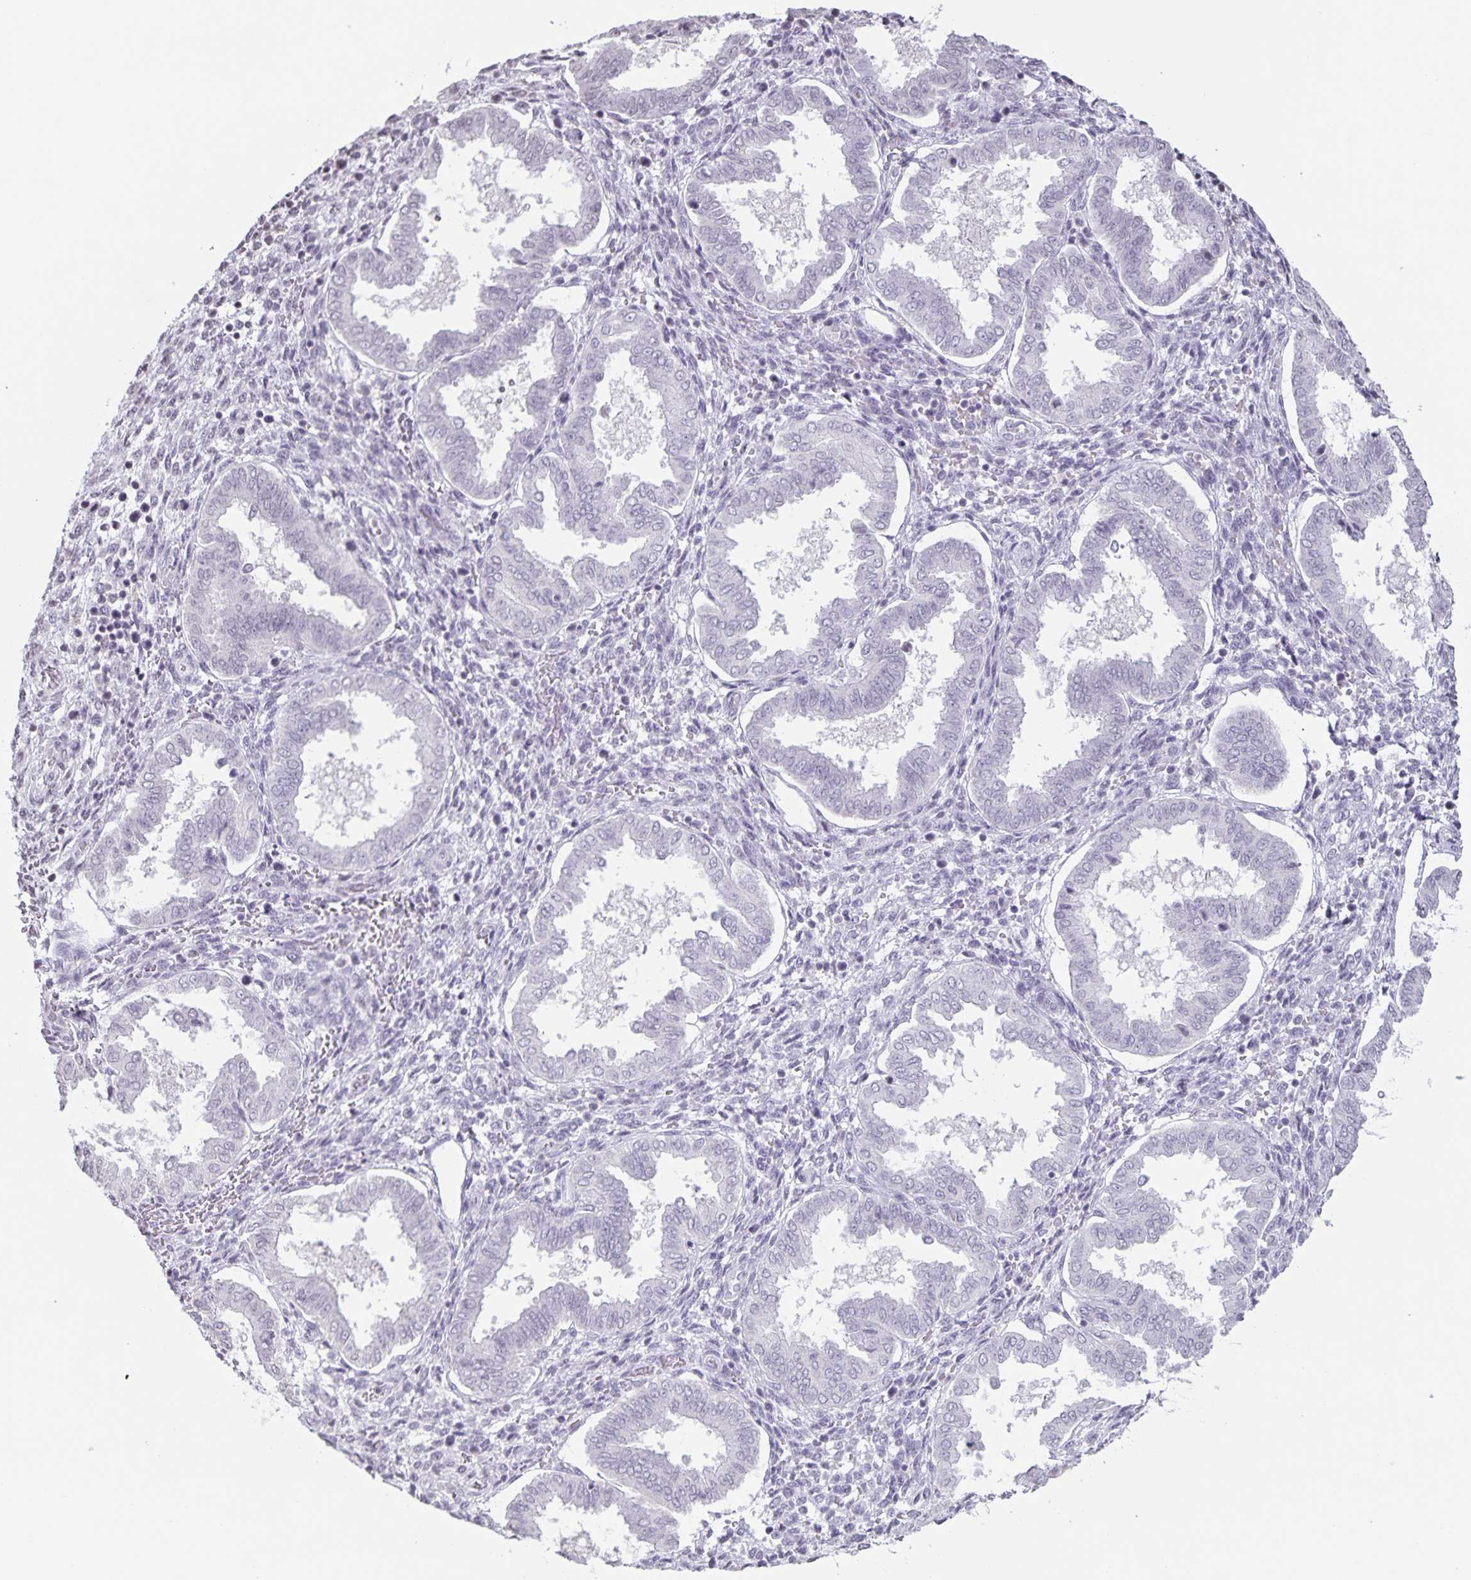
{"staining": {"intensity": "negative", "quantity": "none", "location": "none"}, "tissue": "endometrium", "cell_type": "Cells in endometrial stroma", "image_type": "normal", "snomed": [{"axis": "morphology", "description": "Normal tissue, NOS"}, {"axis": "topography", "description": "Endometrium"}], "caption": "A high-resolution micrograph shows immunohistochemistry staining of unremarkable endometrium, which reveals no significant positivity in cells in endometrial stroma.", "gene": "AQP4", "patient": {"sex": "female", "age": 24}}